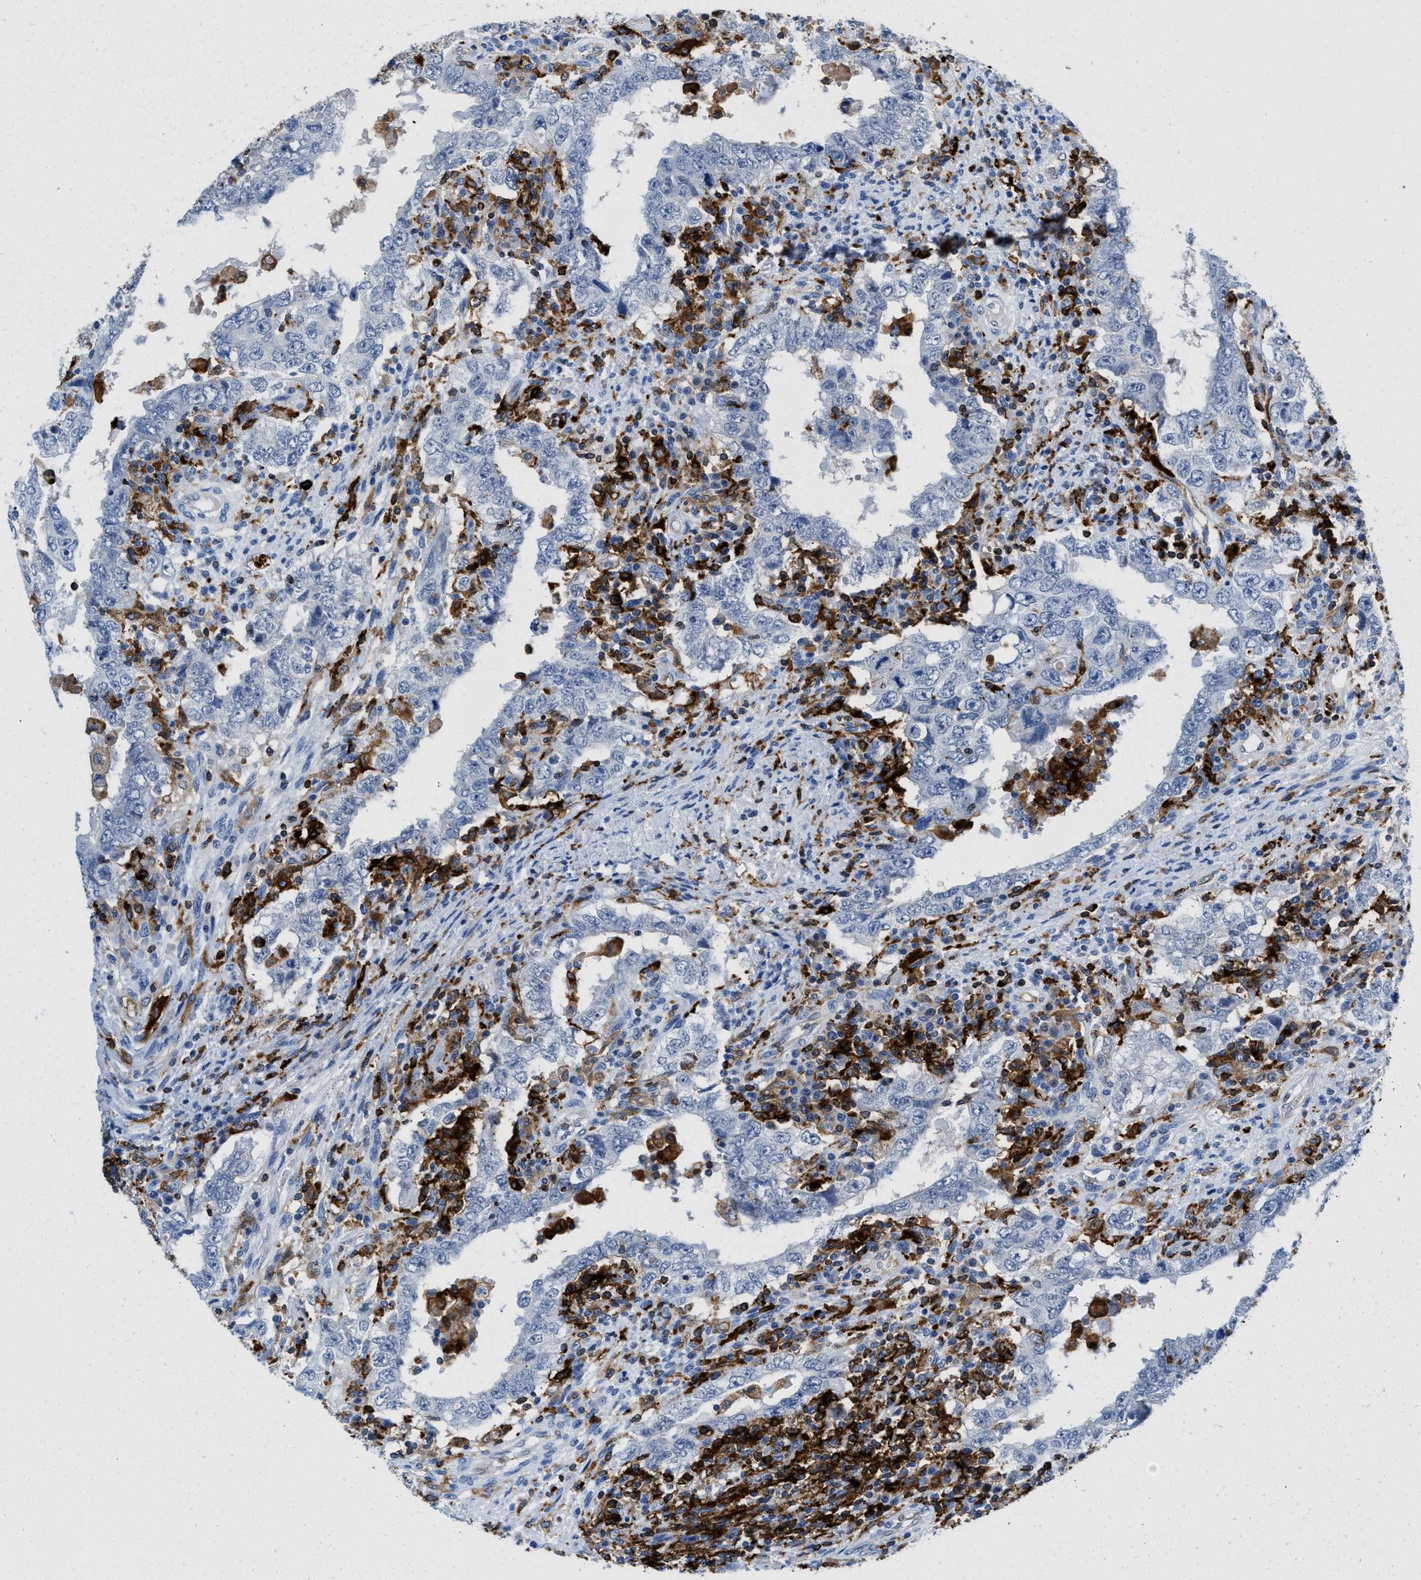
{"staining": {"intensity": "negative", "quantity": "none", "location": "none"}, "tissue": "testis cancer", "cell_type": "Tumor cells", "image_type": "cancer", "snomed": [{"axis": "morphology", "description": "Carcinoma, Embryonal, NOS"}, {"axis": "topography", "description": "Testis"}], "caption": "DAB immunohistochemical staining of human testis cancer (embryonal carcinoma) reveals no significant staining in tumor cells. (DAB IHC visualized using brightfield microscopy, high magnification).", "gene": "CD226", "patient": {"sex": "male", "age": 26}}